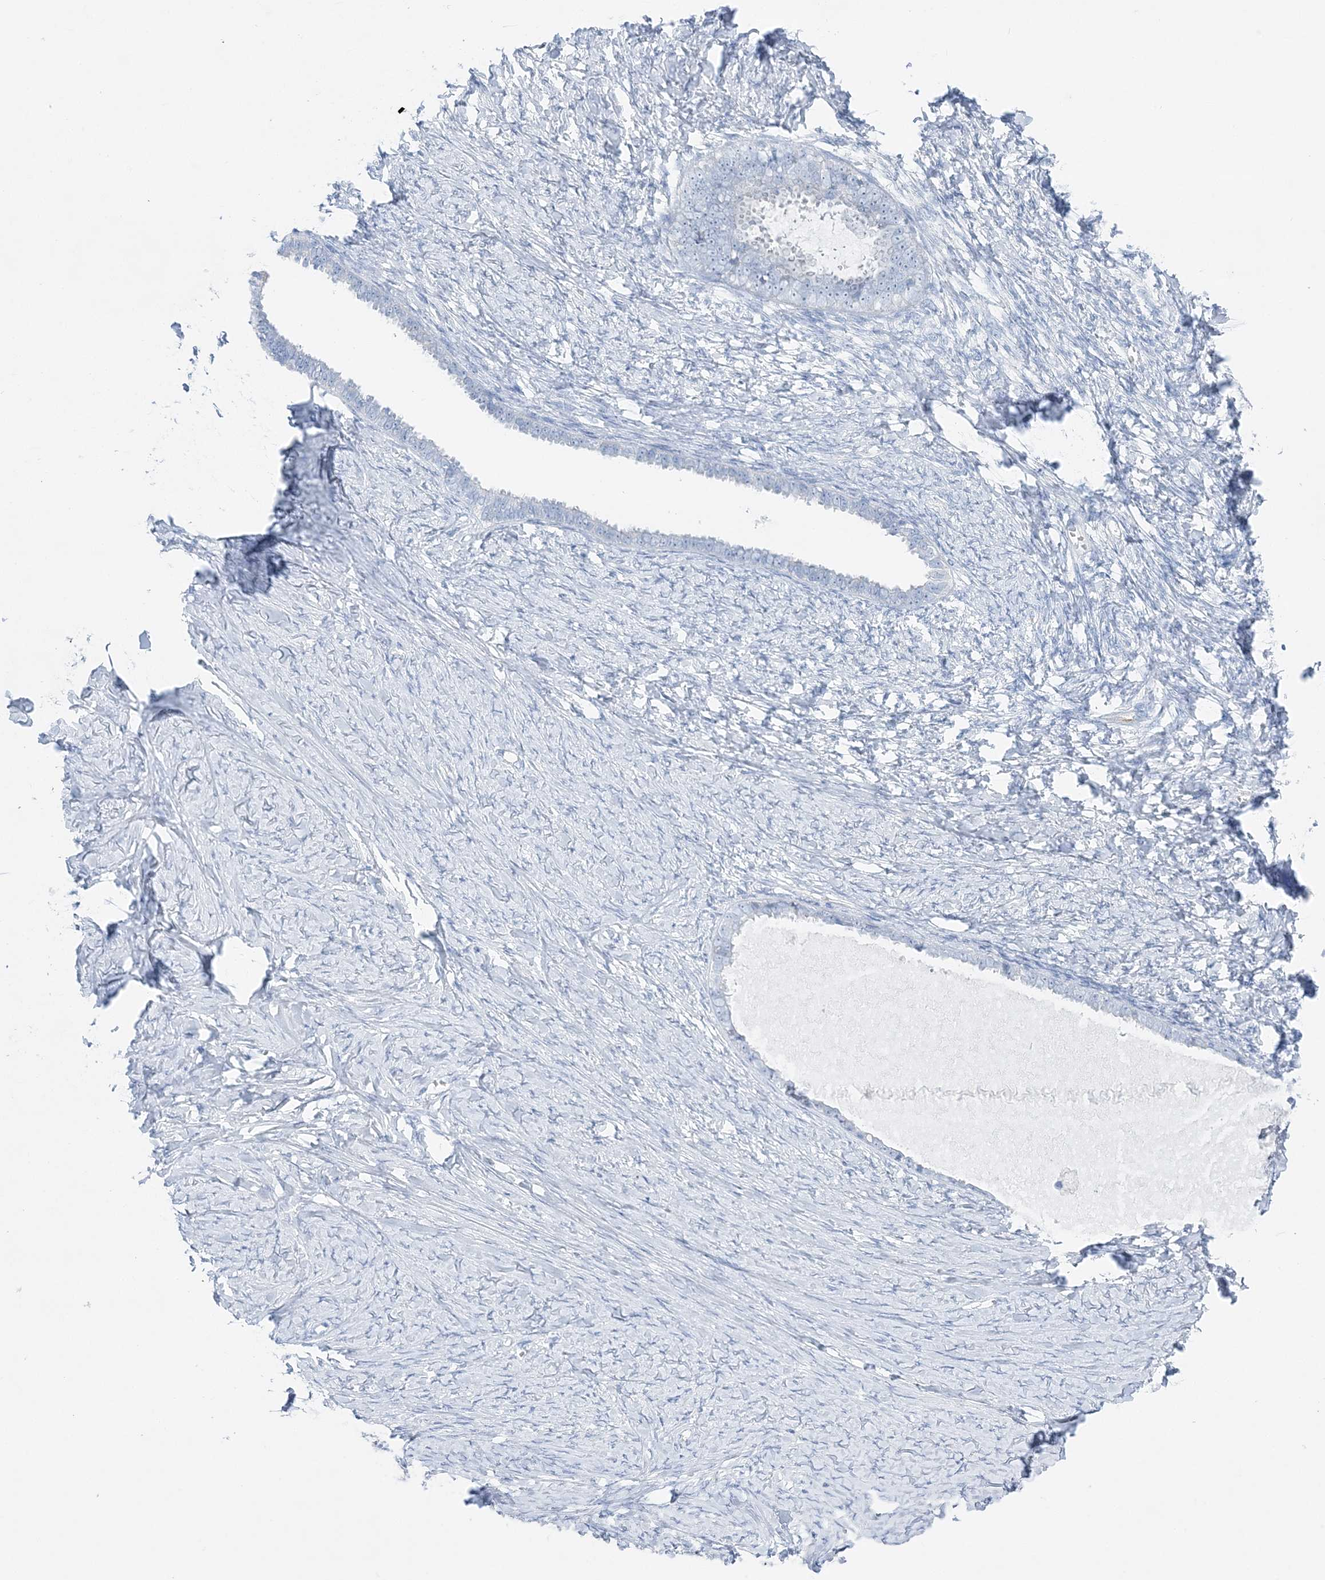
{"staining": {"intensity": "negative", "quantity": "none", "location": "none"}, "tissue": "ovarian cancer", "cell_type": "Tumor cells", "image_type": "cancer", "snomed": [{"axis": "morphology", "description": "Cystadenocarcinoma, serous, NOS"}, {"axis": "topography", "description": "Ovary"}], "caption": "High magnification brightfield microscopy of ovarian cancer (serous cystadenocarcinoma) stained with DAB (3,3'-diaminobenzidine) (brown) and counterstained with hematoxylin (blue): tumor cells show no significant expression. (Immunohistochemistry, brightfield microscopy, high magnification).", "gene": "SLC5A6", "patient": {"sex": "female", "age": 79}}